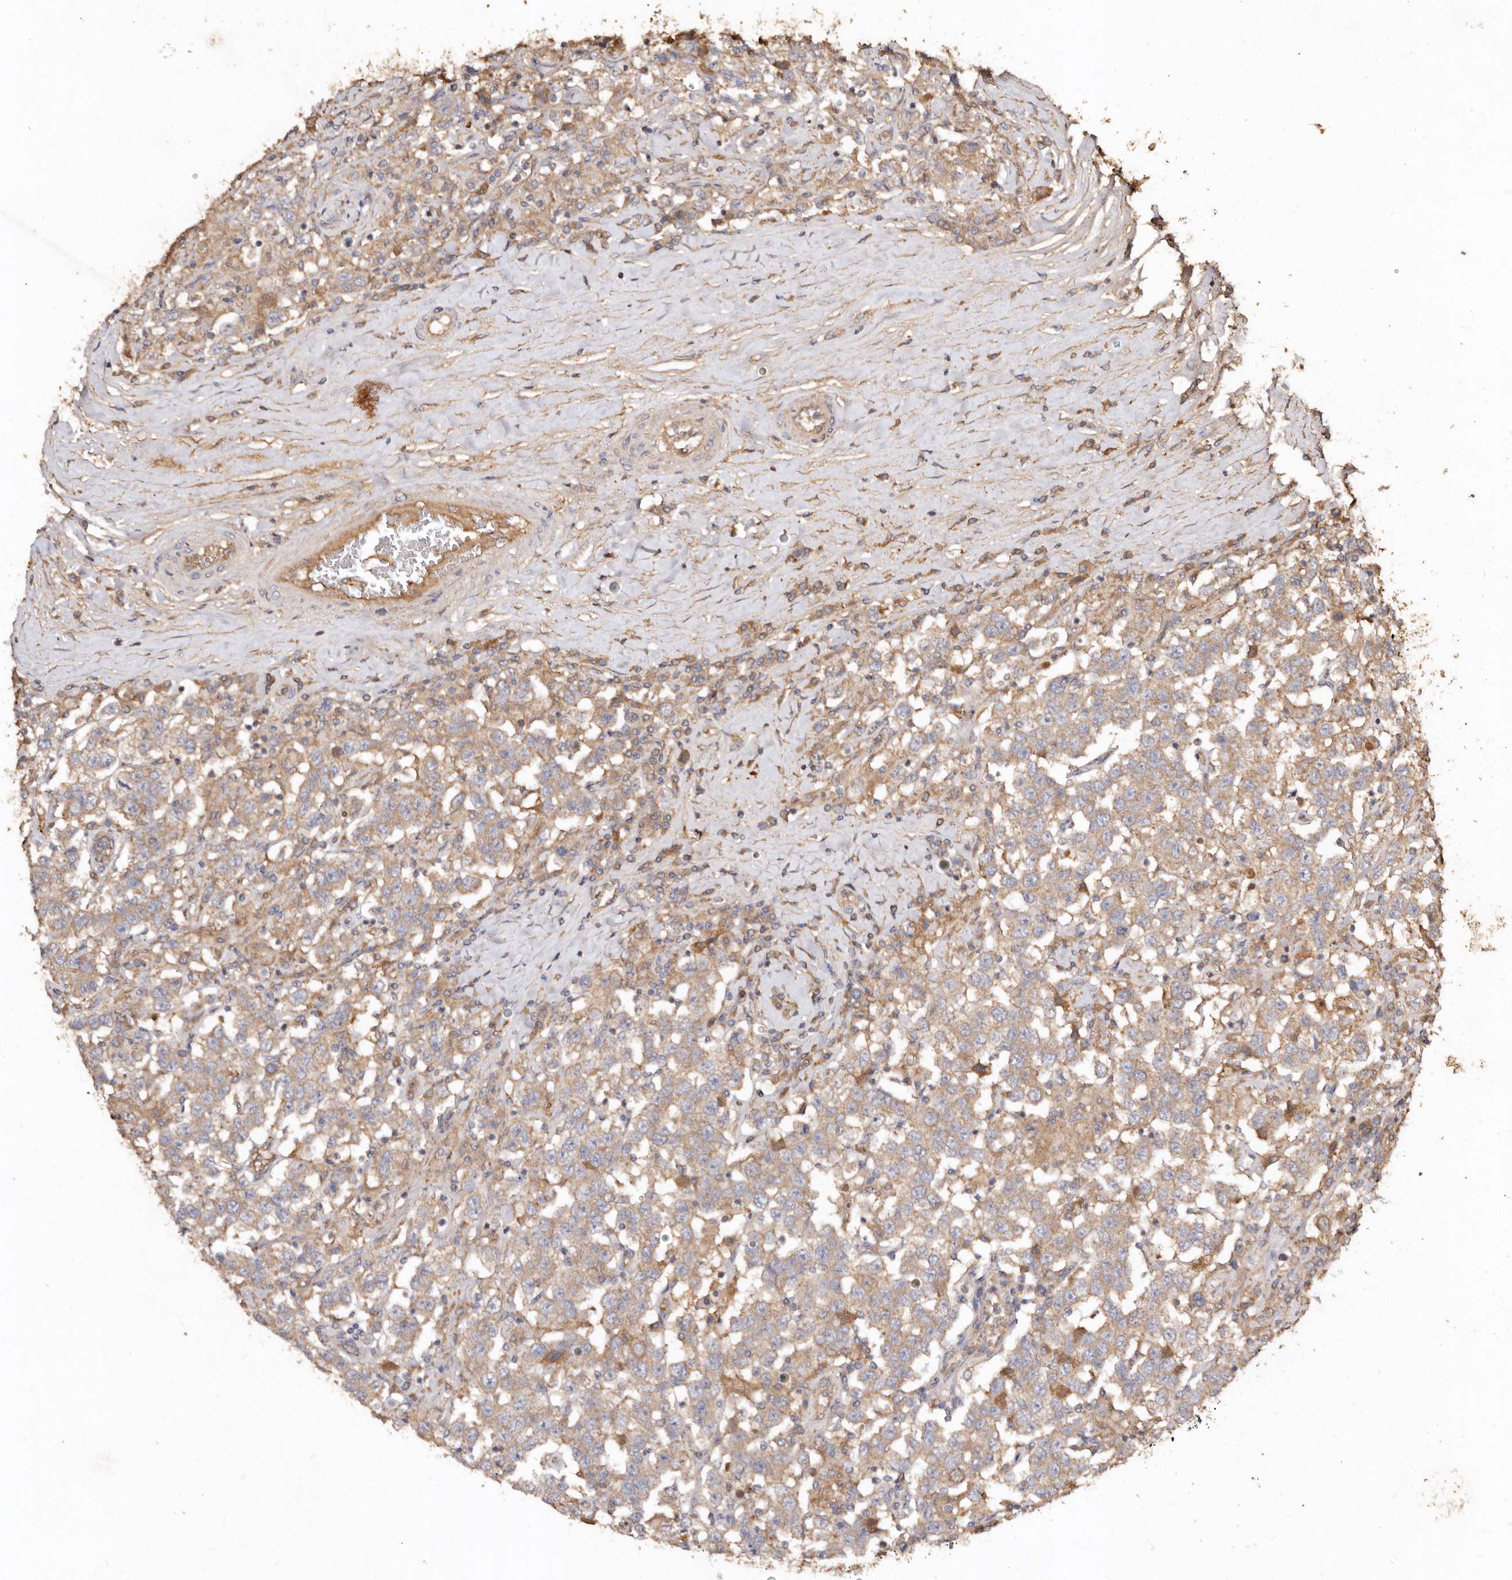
{"staining": {"intensity": "moderate", "quantity": ">75%", "location": "cytoplasmic/membranous"}, "tissue": "testis cancer", "cell_type": "Tumor cells", "image_type": "cancer", "snomed": [{"axis": "morphology", "description": "Seminoma, NOS"}, {"axis": "topography", "description": "Testis"}], "caption": "Immunohistochemical staining of seminoma (testis) reveals medium levels of moderate cytoplasmic/membranous expression in approximately >75% of tumor cells. Using DAB (3,3'-diaminobenzidine) (brown) and hematoxylin (blue) stains, captured at high magnification using brightfield microscopy.", "gene": "FARS2", "patient": {"sex": "male", "age": 41}}